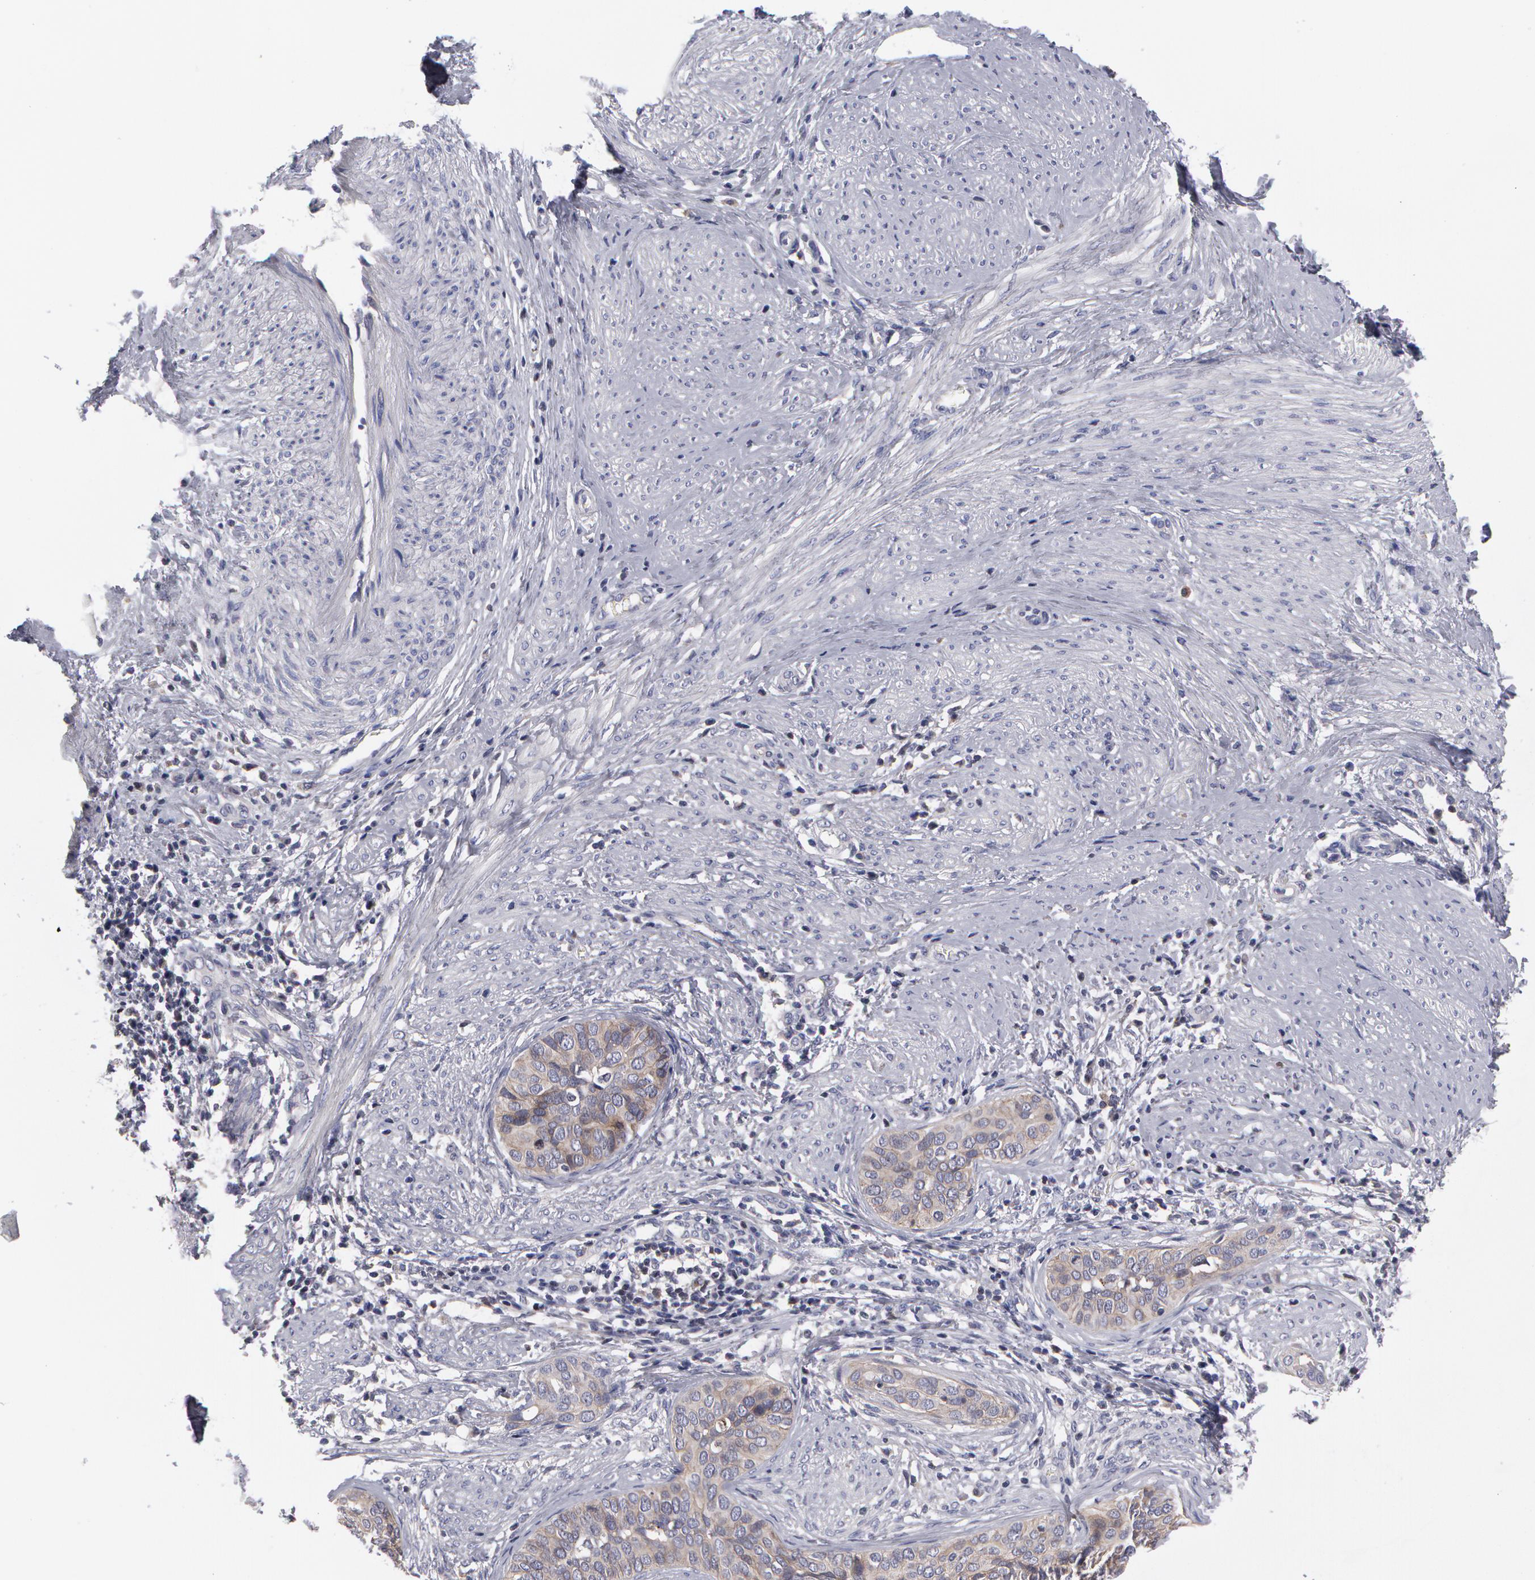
{"staining": {"intensity": "moderate", "quantity": ">75%", "location": "cytoplasmic/membranous"}, "tissue": "cervical cancer", "cell_type": "Tumor cells", "image_type": "cancer", "snomed": [{"axis": "morphology", "description": "Squamous cell carcinoma, NOS"}, {"axis": "topography", "description": "Cervix"}], "caption": "Moderate cytoplasmic/membranous positivity is identified in about >75% of tumor cells in cervical squamous cell carcinoma. Using DAB (brown) and hematoxylin (blue) stains, captured at high magnification using brightfield microscopy.", "gene": "ERBB2", "patient": {"sex": "female", "age": 31}}